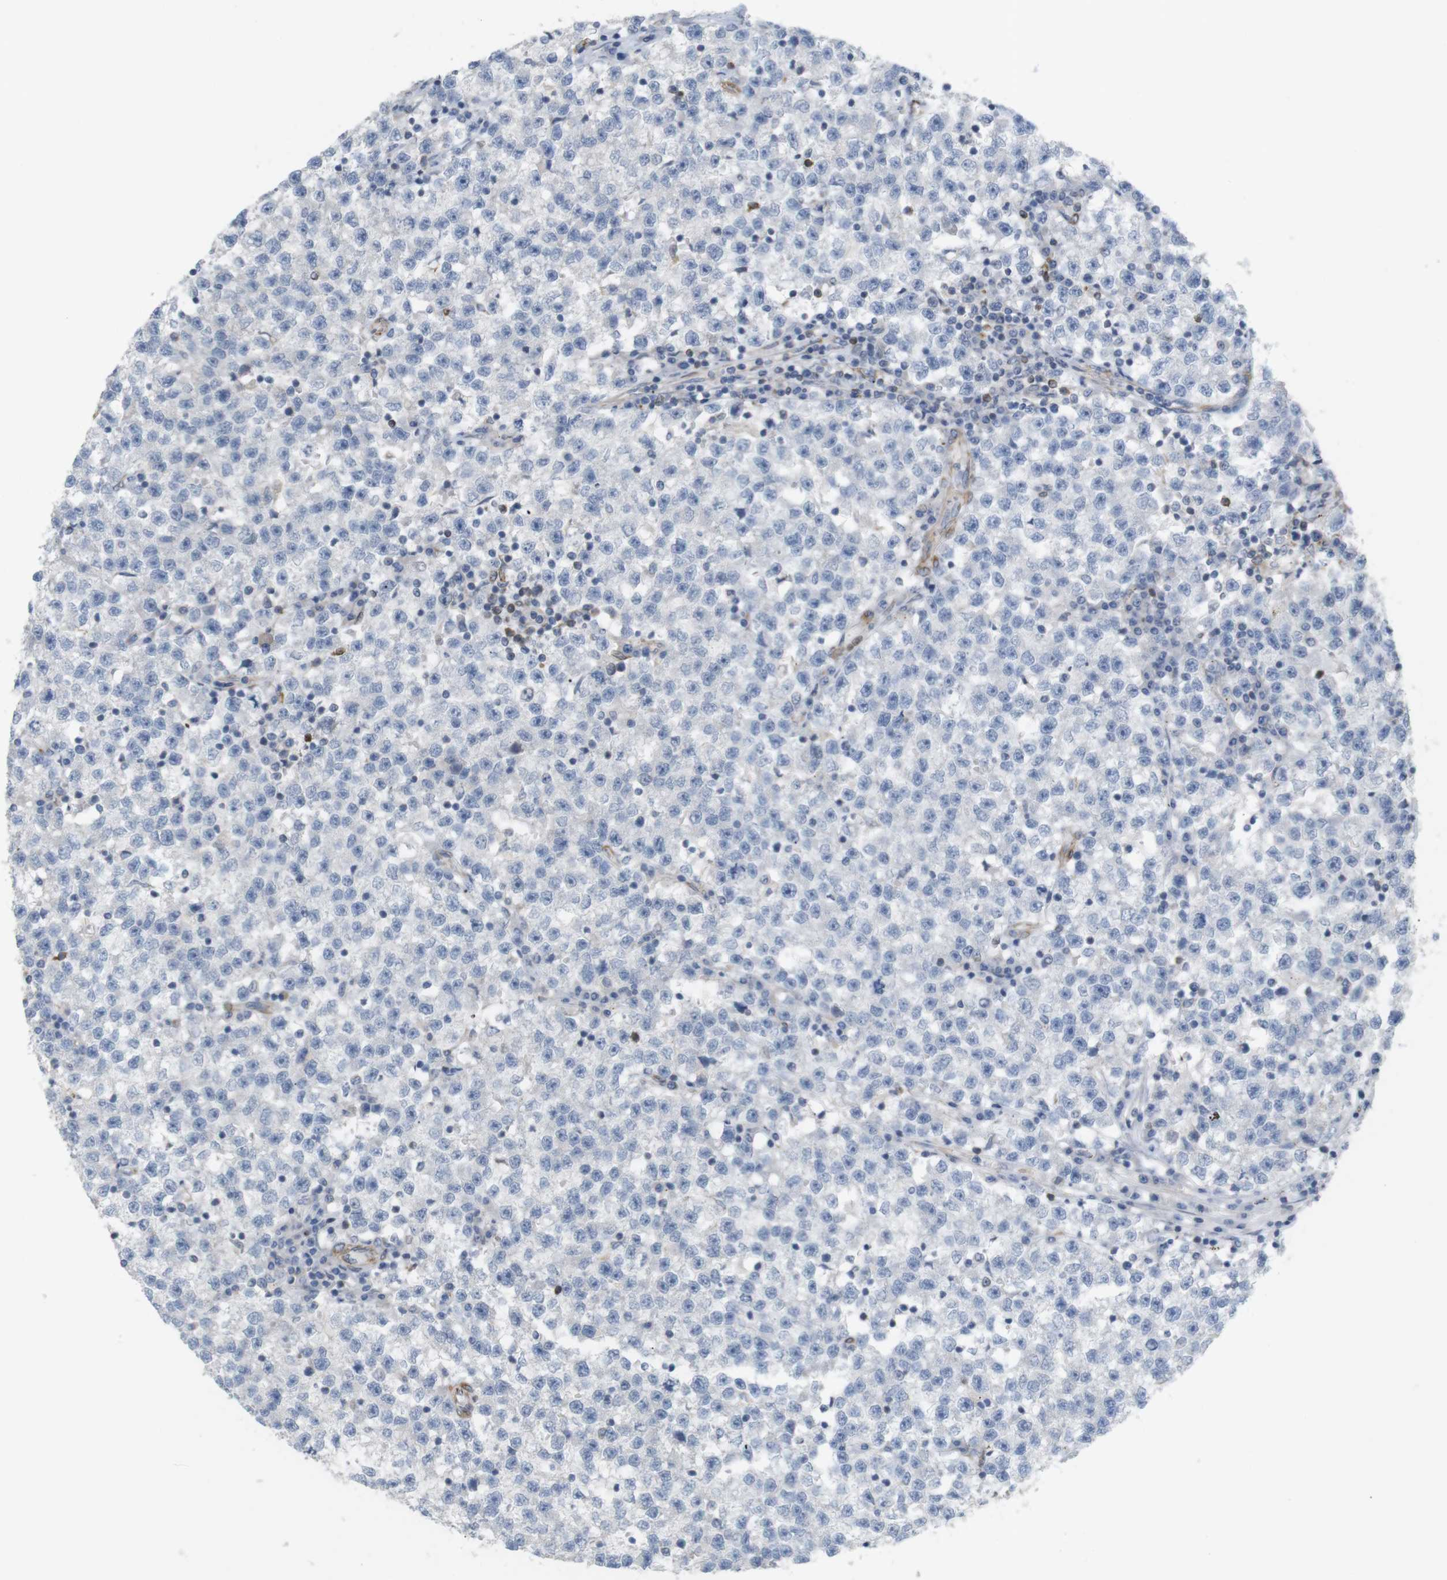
{"staining": {"intensity": "negative", "quantity": "none", "location": "none"}, "tissue": "testis cancer", "cell_type": "Tumor cells", "image_type": "cancer", "snomed": [{"axis": "morphology", "description": "Seminoma, NOS"}, {"axis": "topography", "description": "Testis"}], "caption": "A high-resolution image shows IHC staining of seminoma (testis), which reveals no significant positivity in tumor cells. Nuclei are stained in blue.", "gene": "ITPR1", "patient": {"sex": "male", "age": 22}}